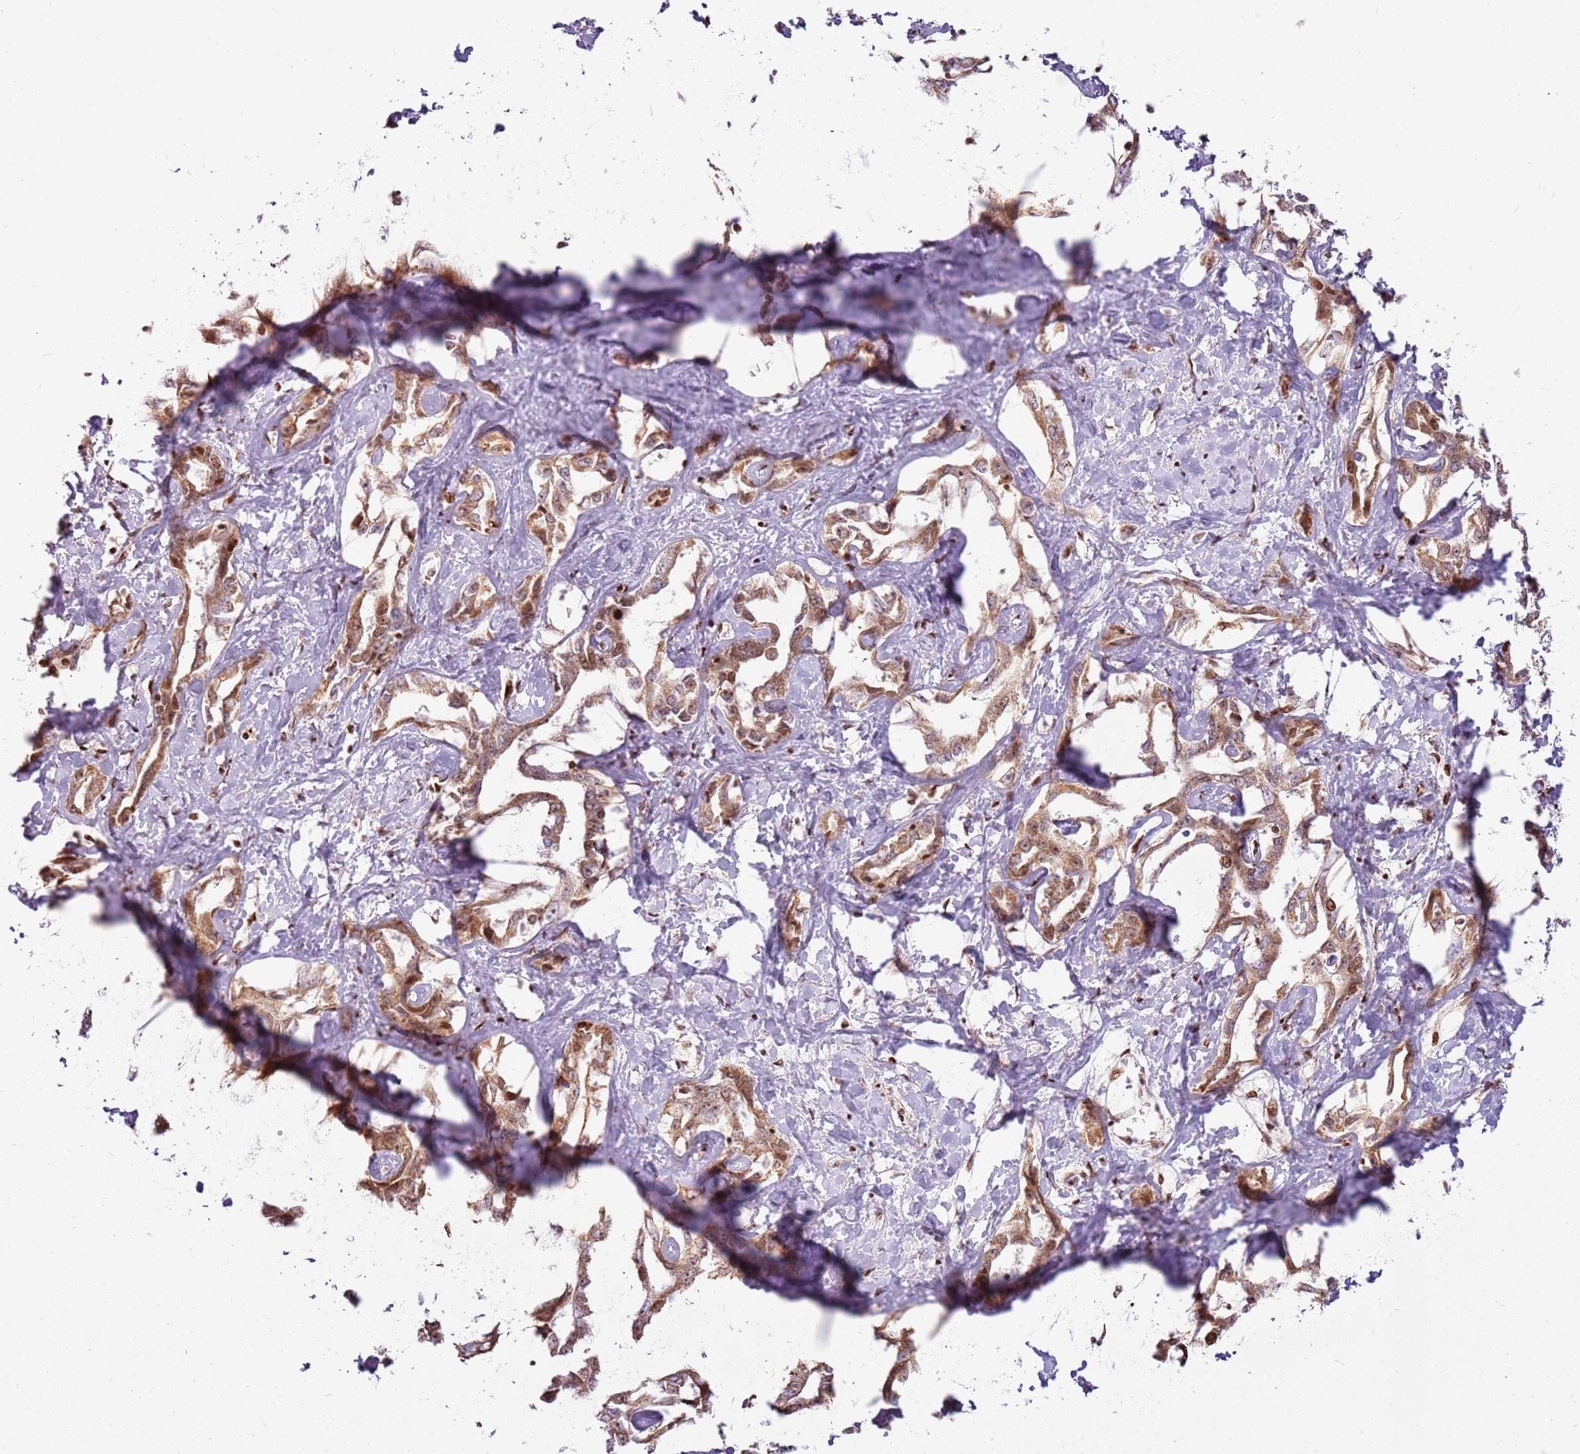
{"staining": {"intensity": "moderate", "quantity": ">75%", "location": "cytoplasmic/membranous,nuclear"}, "tissue": "liver cancer", "cell_type": "Tumor cells", "image_type": "cancer", "snomed": [{"axis": "morphology", "description": "Cholangiocarcinoma"}, {"axis": "topography", "description": "Liver"}], "caption": "Immunohistochemistry (IHC) (DAB) staining of human liver cholangiocarcinoma displays moderate cytoplasmic/membranous and nuclear protein expression in about >75% of tumor cells.", "gene": "PCTP", "patient": {"sex": "male", "age": 59}}